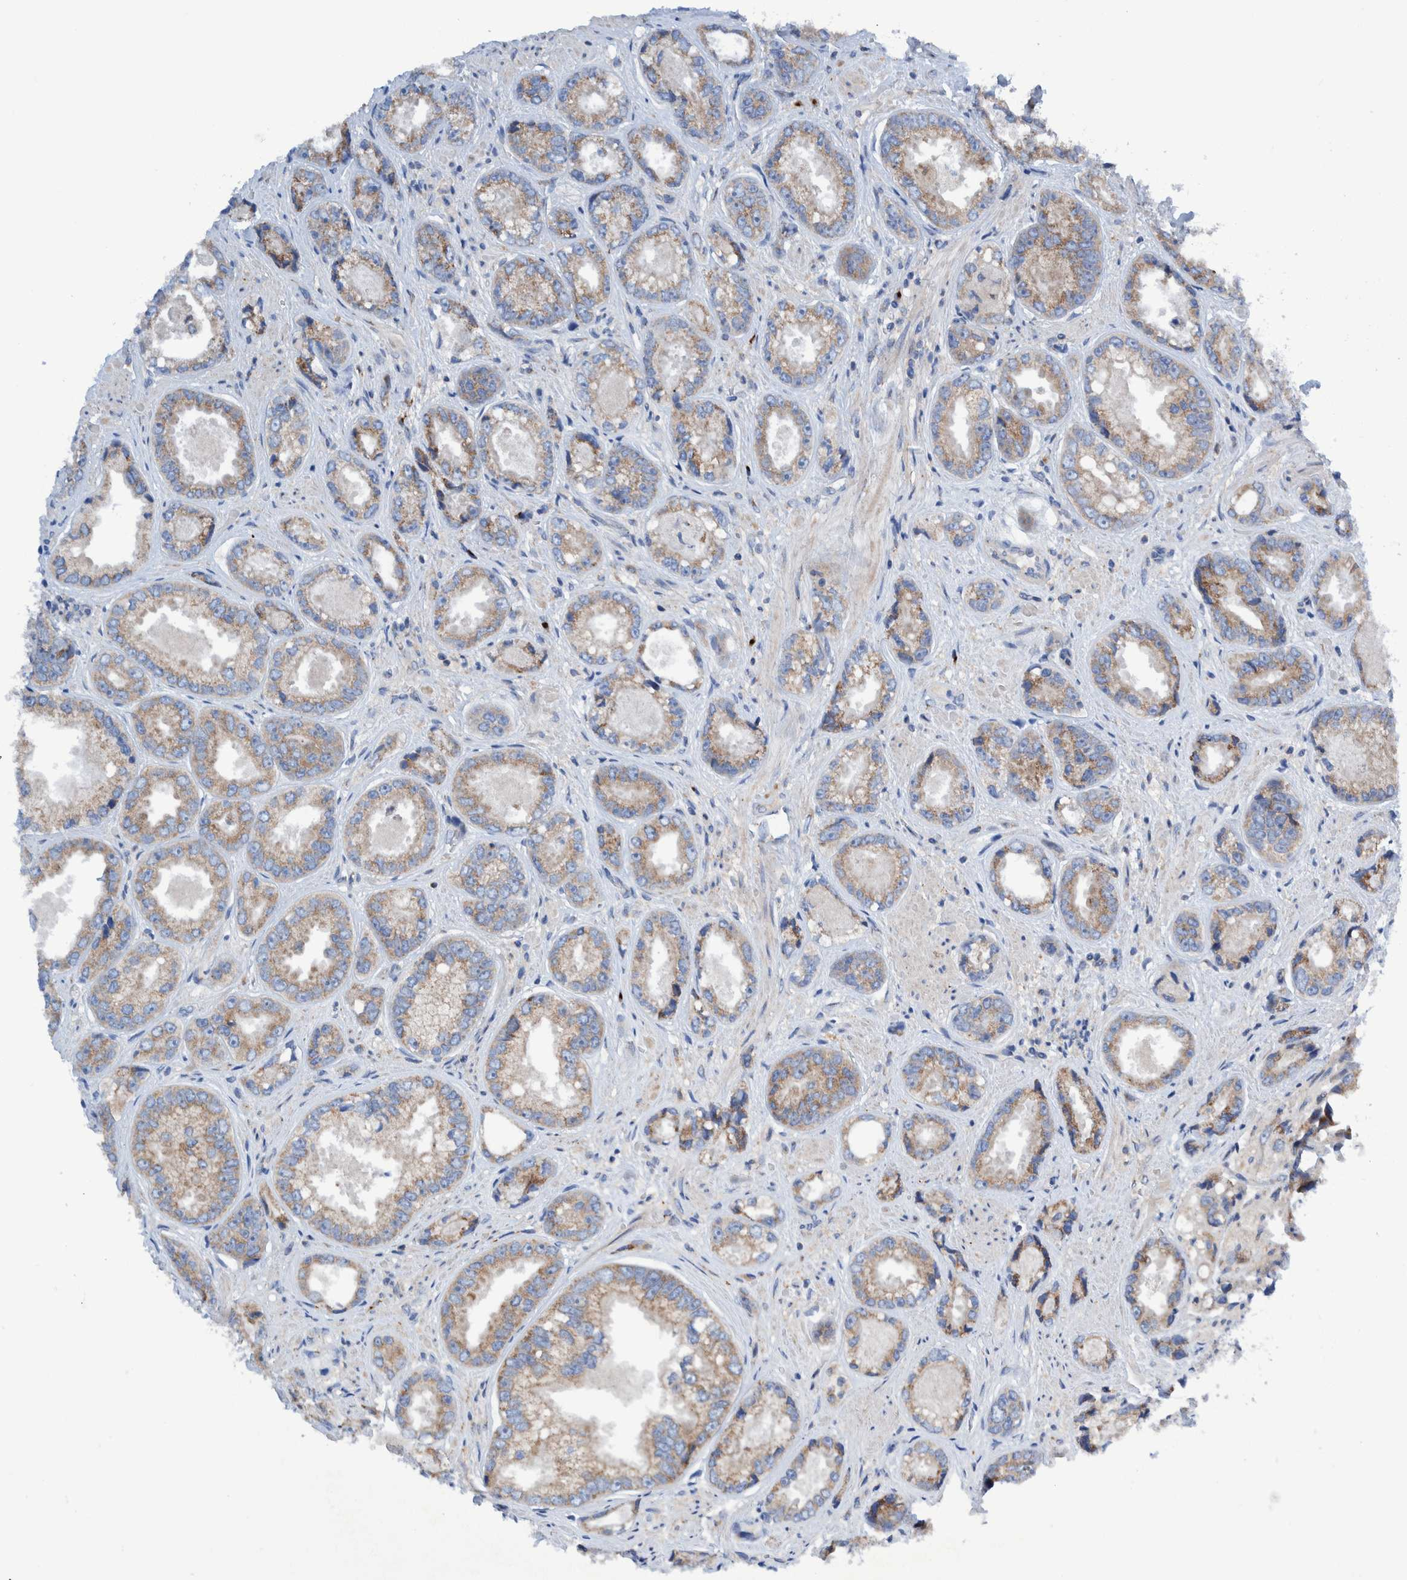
{"staining": {"intensity": "weak", "quantity": ">75%", "location": "cytoplasmic/membranous"}, "tissue": "prostate cancer", "cell_type": "Tumor cells", "image_type": "cancer", "snomed": [{"axis": "morphology", "description": "Adenocarcinoma, High grade"}, {"axis": "topography", "description": "Prostate"}], "caption": "High-magnification brightfield microscopy of high-grade adenocarcinoma (prostate) stained with DAB (3,3'-diaminobenzidine) (brown) and counterstained with hematoxylin (blue). tumor cells exhibit weak cytoplasmic/membranous positivity is identified in about>75% of cells.", "gene": "TRIM58", "patient": {"sex": "male", "age": 61}}